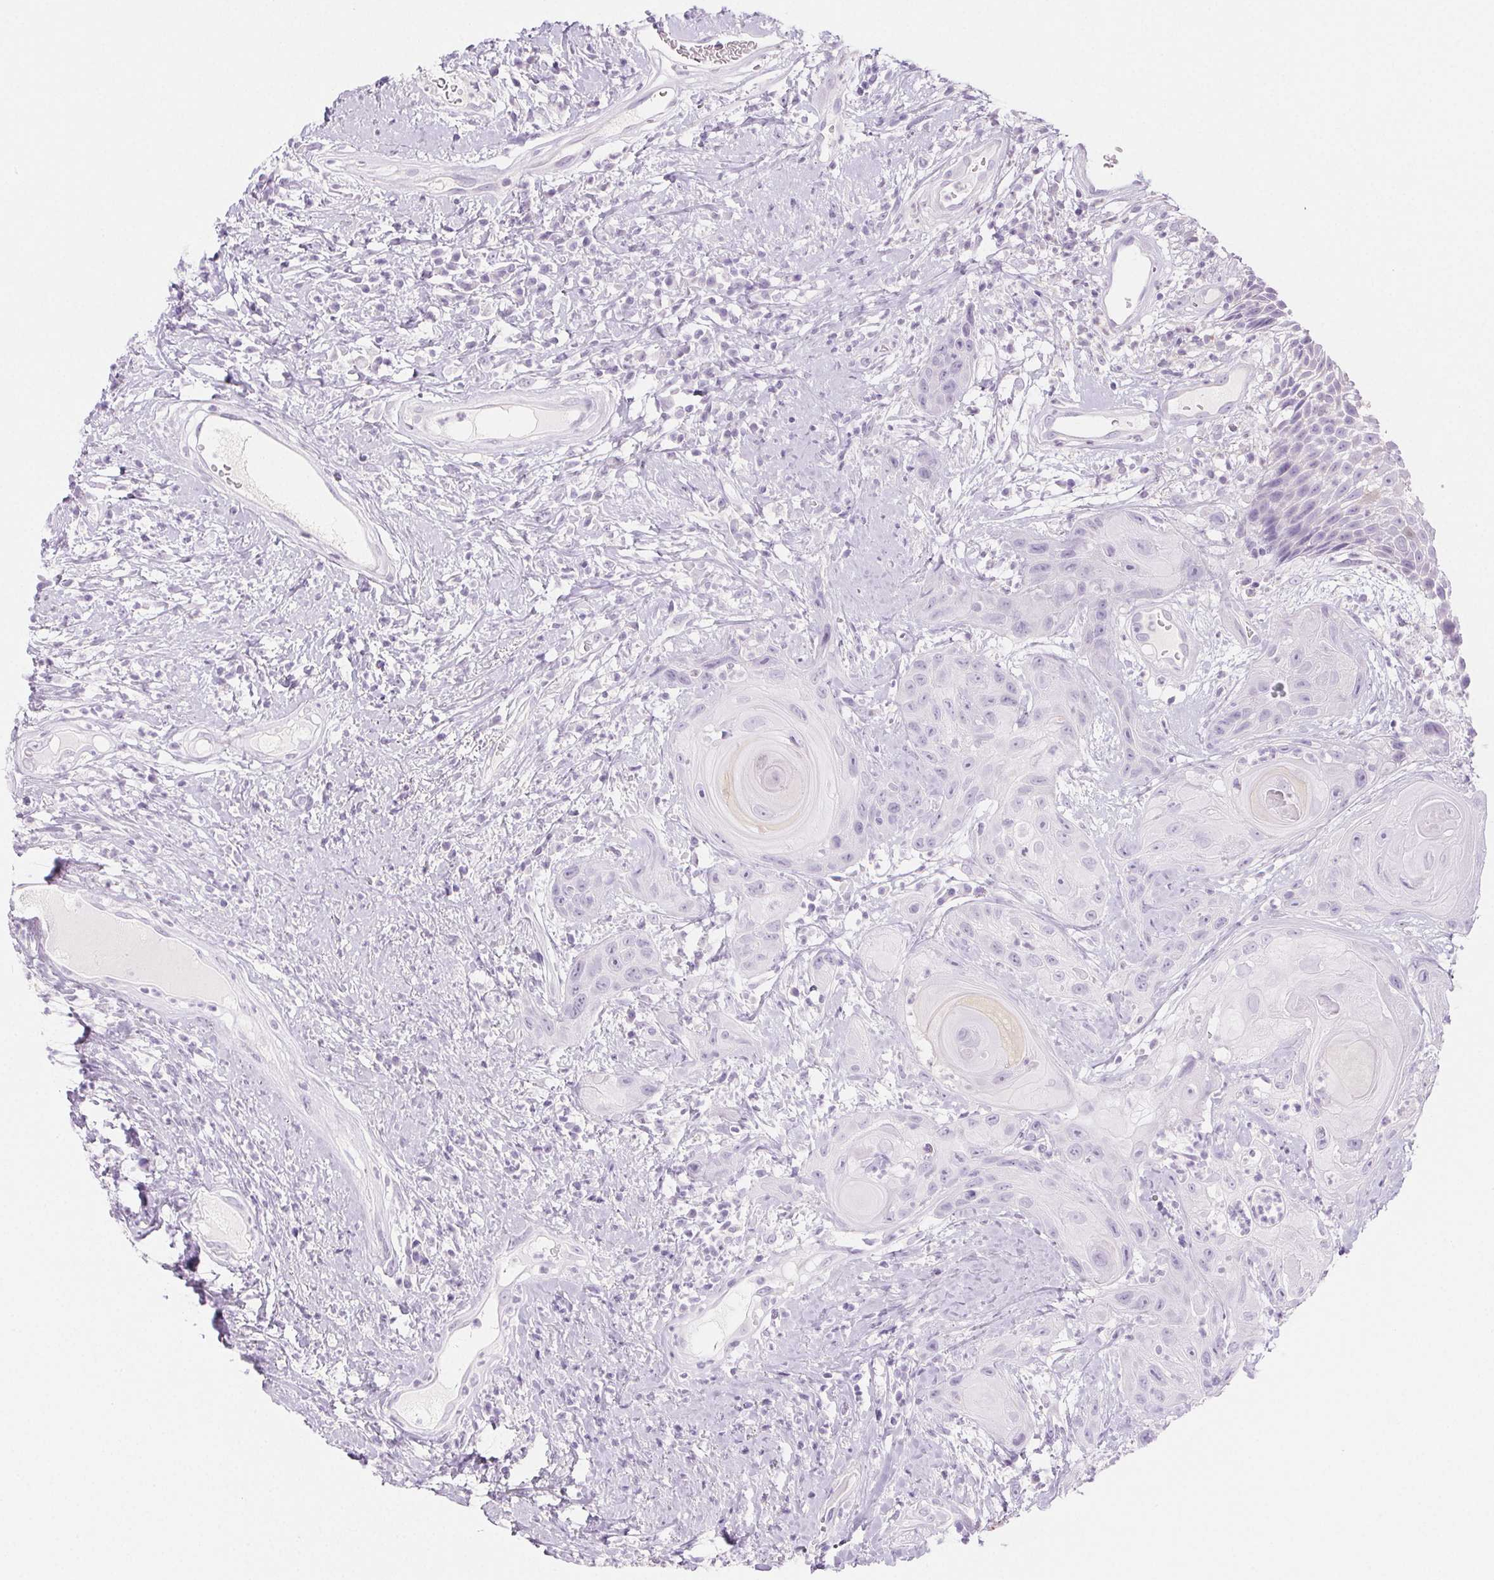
{"staining": {"intensity": "negative", "quantity": "none", "location": "none"}, "tissue": "head and neck cancer", "cell_type": "Tumor cells", "image_type": "cancer", "snomed": [{"axis": "morphology", "description": "Squamous cell carcinoma, NOS"}, {"axis": "topography", "description": "Head-Neck"}], "caption": "There is no significant staining in tumor cells of head and neck cancer (squamous cell carcinoma).", "gene": "SPRR3", "patient": {"sex": "male", "age": 57}}